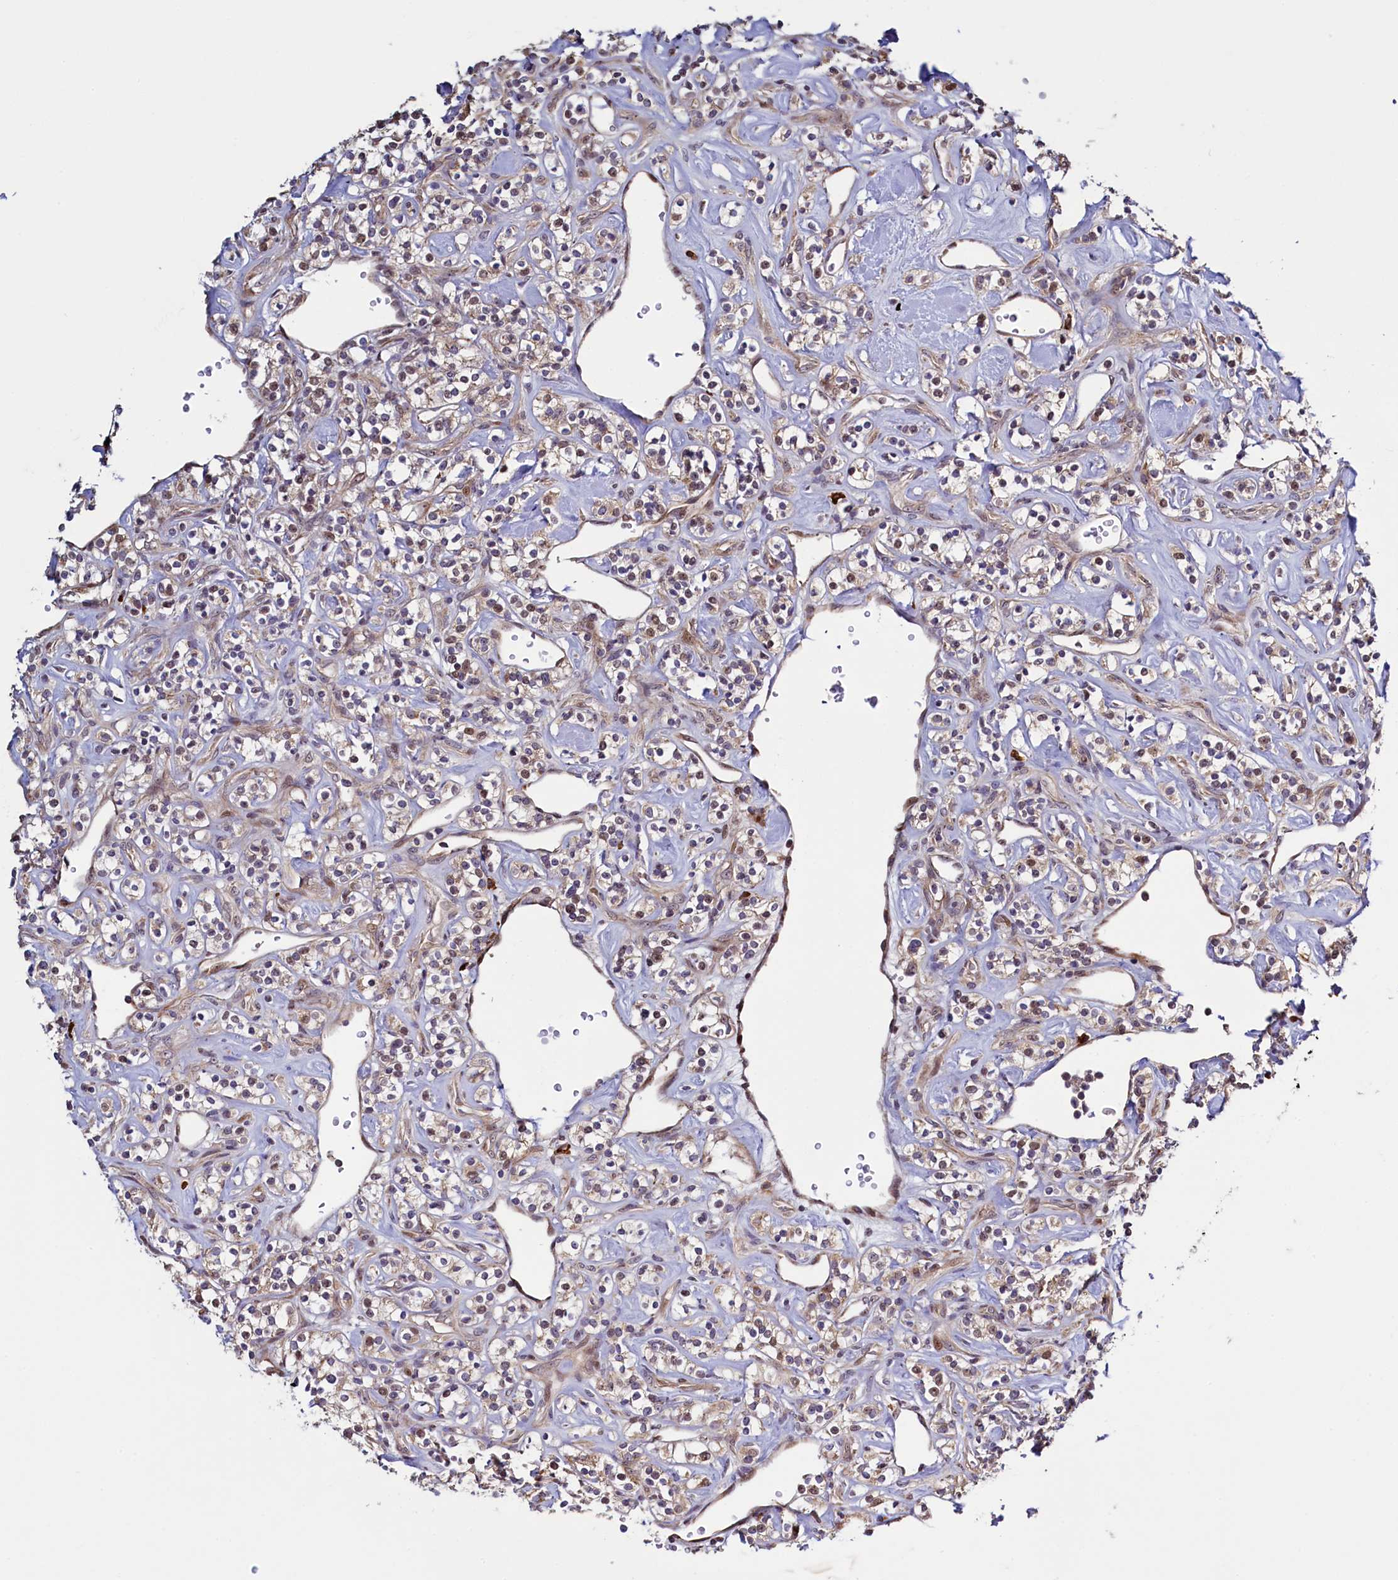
{"staining": {"intensity": "moderate", "quantity": "25%-75%", "location": "cytoplasmic/membranous"}, "tissue": "renal cancer", "cell_type": "Tumor cells", "image_type": "cancer", "snomed": [{"axis": "morphology", "description": "Adenocarcinoma, NOS"}, {"axis": "topography", "description": "Kidney"}], "caption": "Immunohistochemistry (IHC) (DAB) staining of renal adenocarcinoma reveals moderate cytoplasmic/membranous protein staining in approximately 25%-75% of tumor cells.", "gene": "RBFA", "patient": {"sex": "male", "age": 77}}